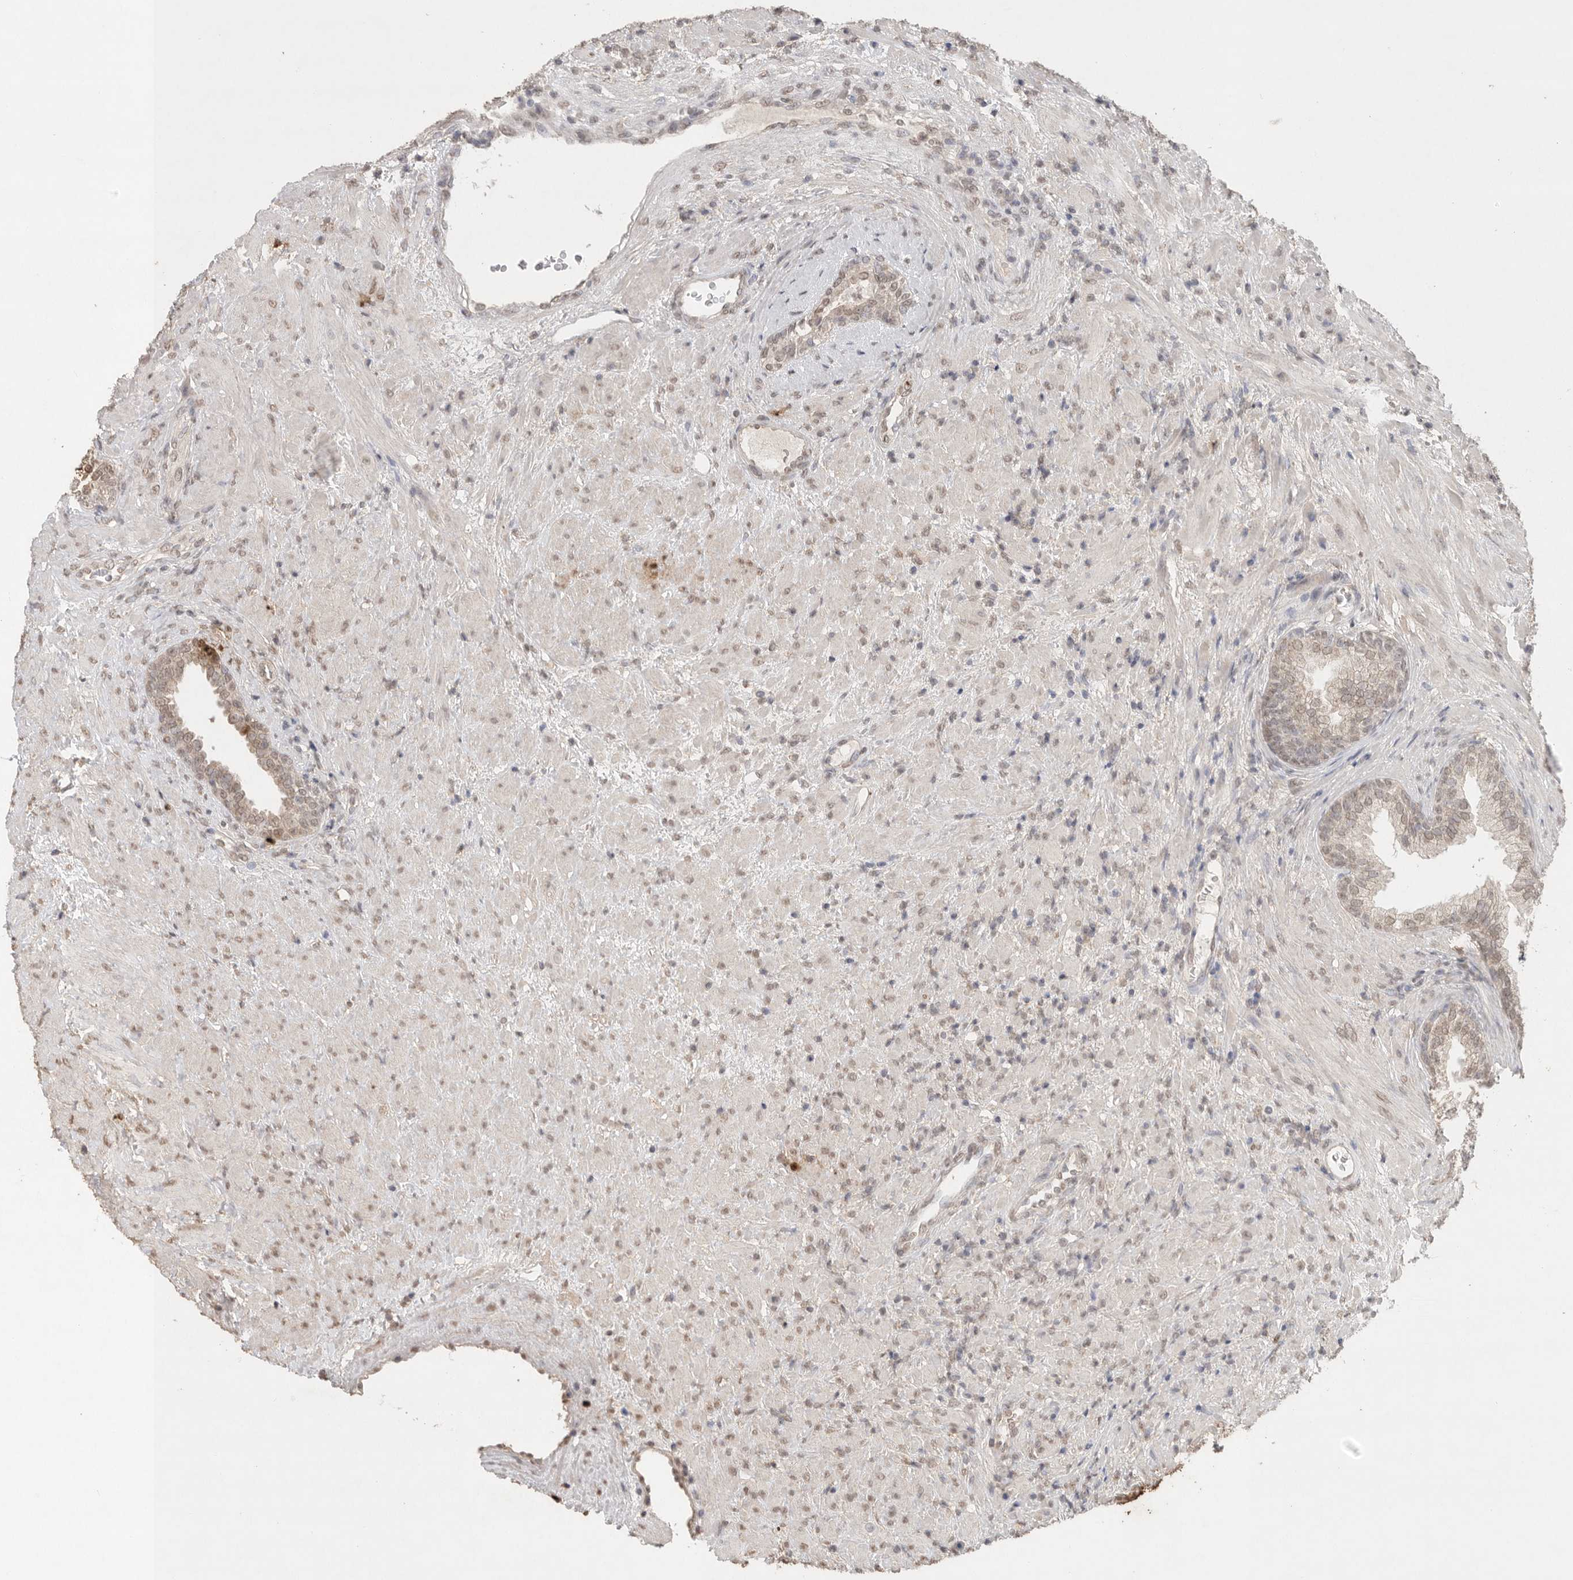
{"staining": {"intensity": "weak", "quantity": ">75%", "location": "cytoplasmic/membranous,nuclear"}, "tissue": "prostate", "cell_type": "Glandular cells", "image_type": "normal", "snomed": [{"axis": "morphology", "description": "Normal tissue, NOS"}, {"axis": "topography", "description": "Prostate"}], "caption": "A low amount of weak cytoplasmic/membranous,nuclear staining is present in about >75% of glandular cells in benign prostate. (Stains: DAB in brown, nuclei in blue, Microscopy: brightfield microscopy at high magnification).", "gene": "KLK5", "patient": {"sex": "male", "age": 76}}